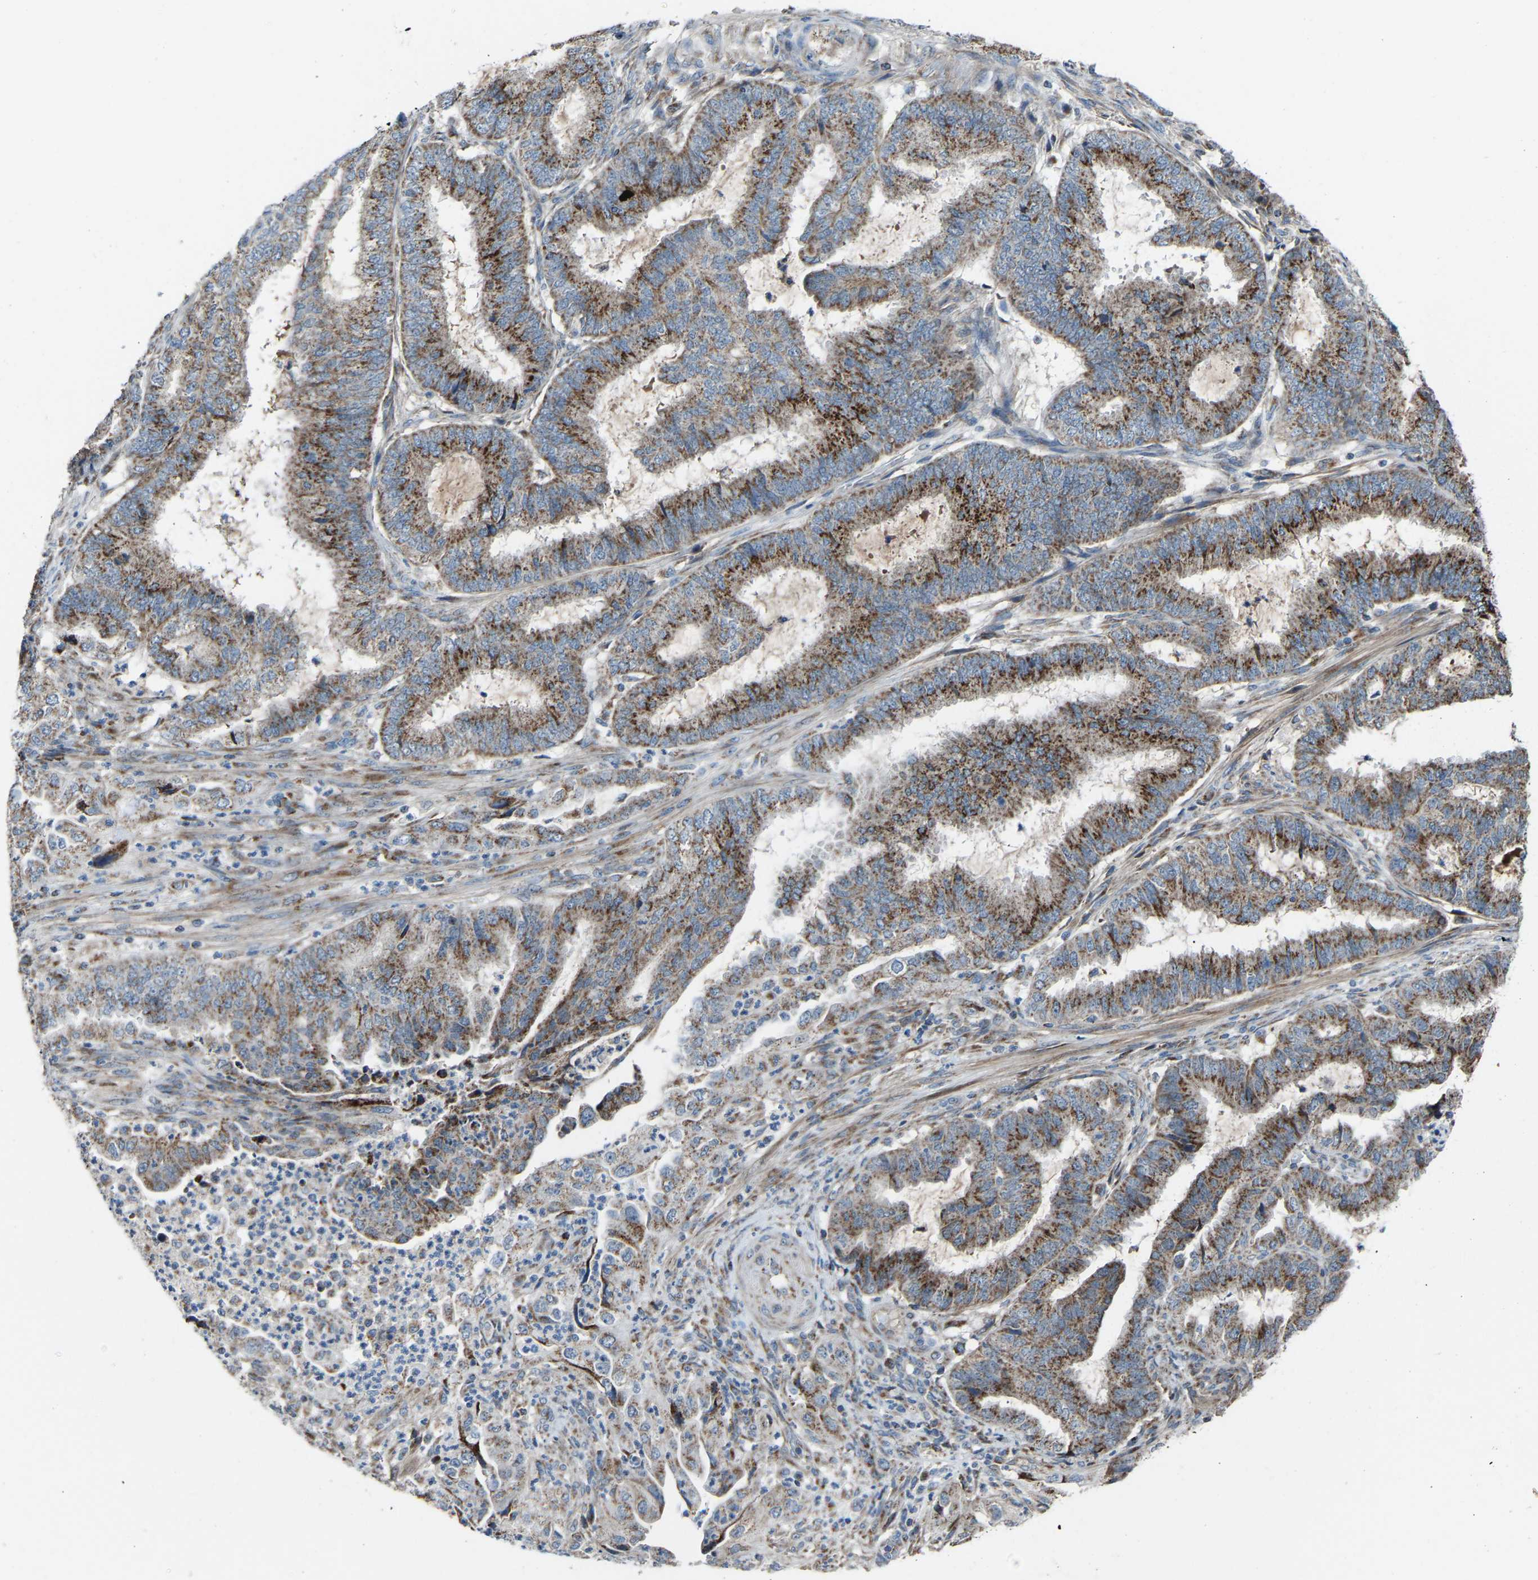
{"staining": {"intensity": "moderate", "quantity": ">75%", "location": "cytoplasmic/membranous"}, "tissue": "endometrial cancer", "cell_type": "Tumor cells", "image_type": "cancer", "snomed": [{"axis": "morphology", "description": "Adenocarcinoma, NOS"}, {"axis": "topography", "description": "Endometrium"}], "caption": "Immunohistochemical staining of human endometrial cancer (adenocarcinoma) reveals medium levels of moderate cytoplasmic/membranous protein staining in approximately >75% of tumor cells.", "gene": "CANT1", "patient": {"sex": "female", "age": 51}}